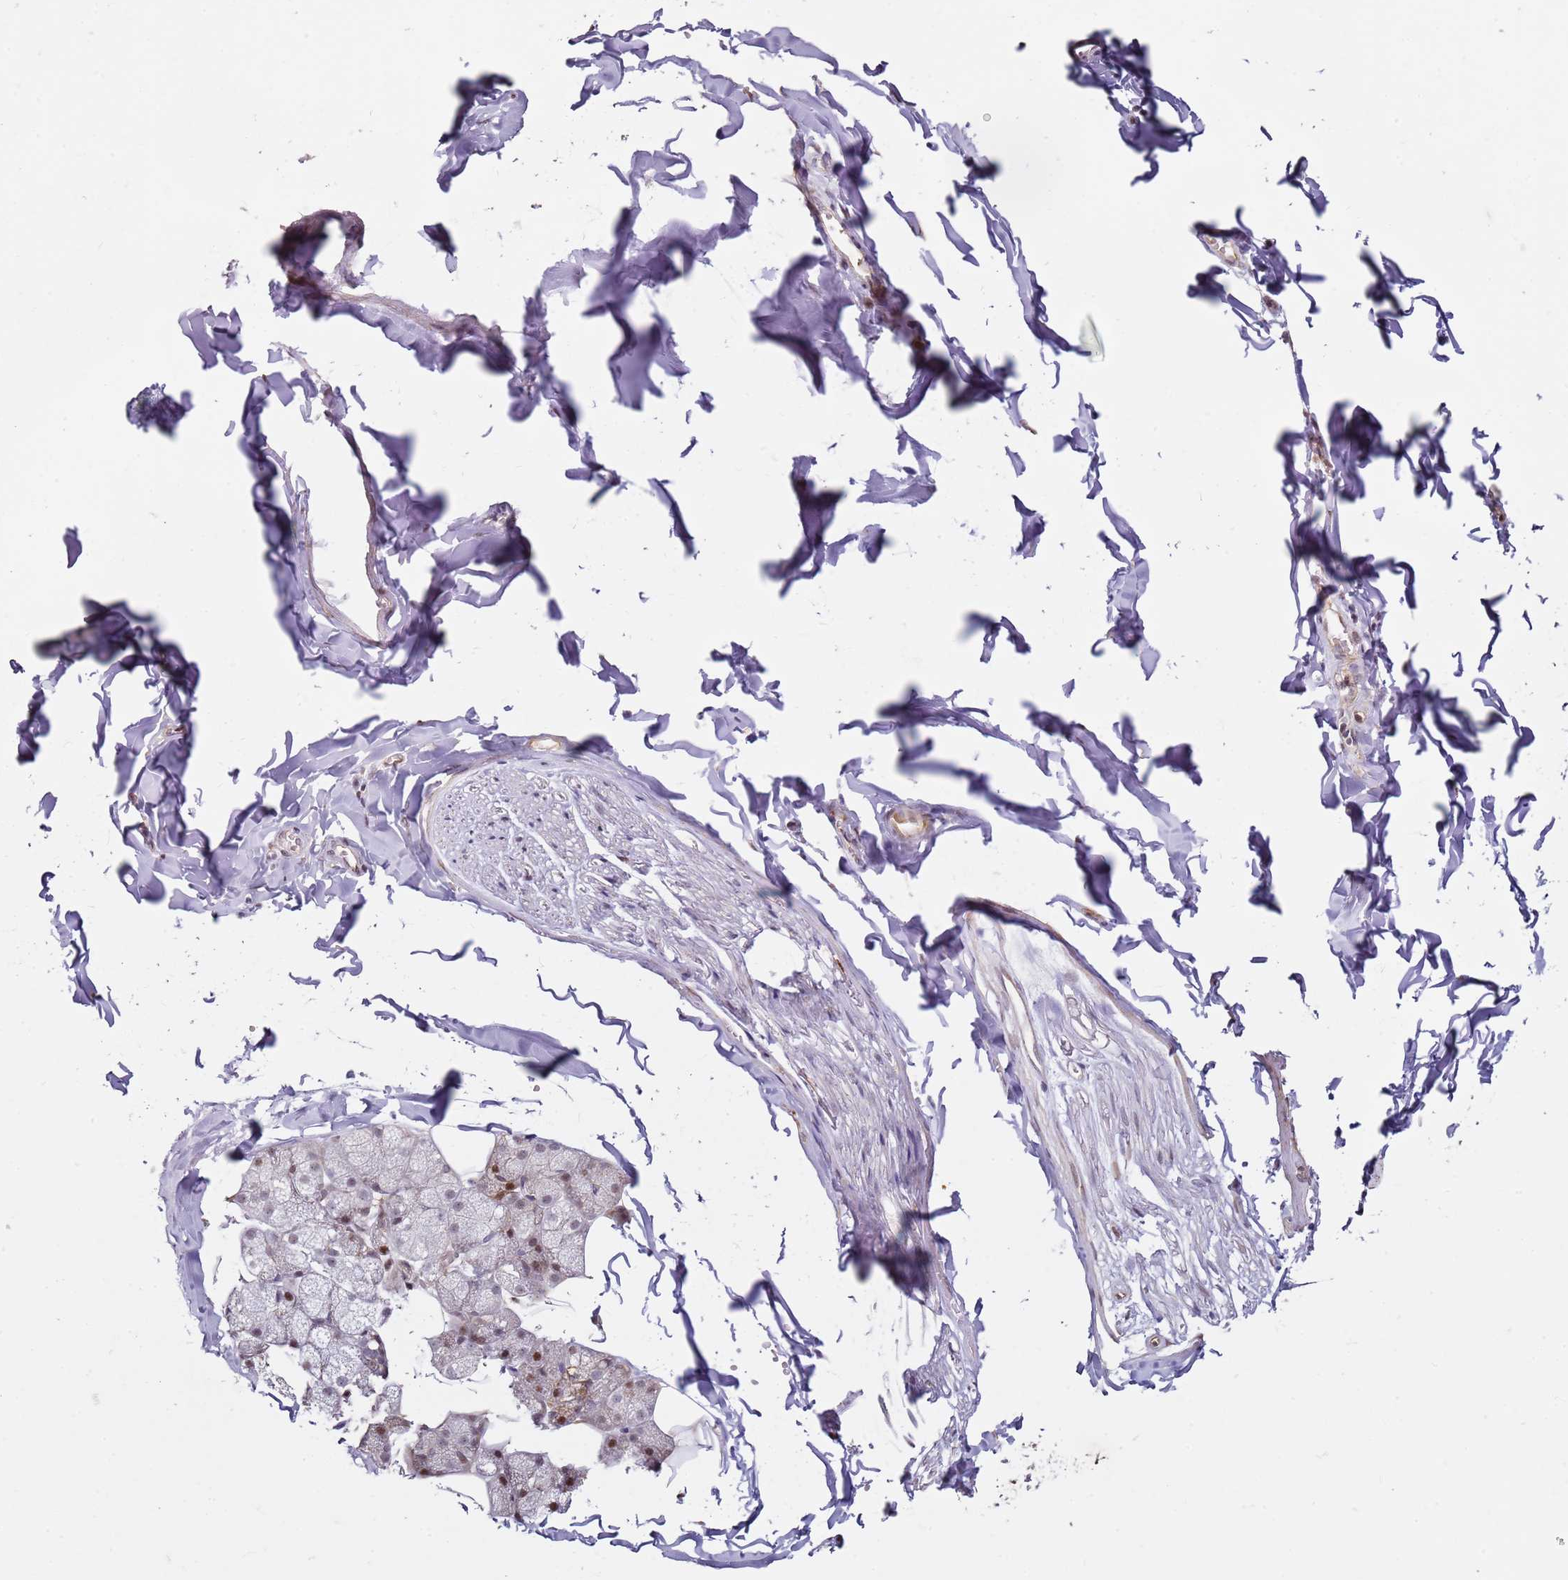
{"staining": {"intensity": "negative", "quantity": "none", "location": "none"}, "tissue": "adipose tissue", "cell_type": "Adipocytes", "image_type": "normal", "snomed": [{"axis": "morphology", "description": "Normal tissue, NOS"}, {"axis": "topography", "description": "Salivary gland"}, {"axis": "topography", "description": "Peripheral nerve tissue"}], "caption": "Histopathology image shows no significant protein staining in adipocytes of unremarkable adipose tissue. Brightfield microscopy of immunohistochemistry (IHC) stained with DAB (3,3'-diaminobenzidine) (brown) and hematoxylin (blue), captured at high magnification.", "gene": "PSMD4", "patient": {"sex": "male", "age": 38}}